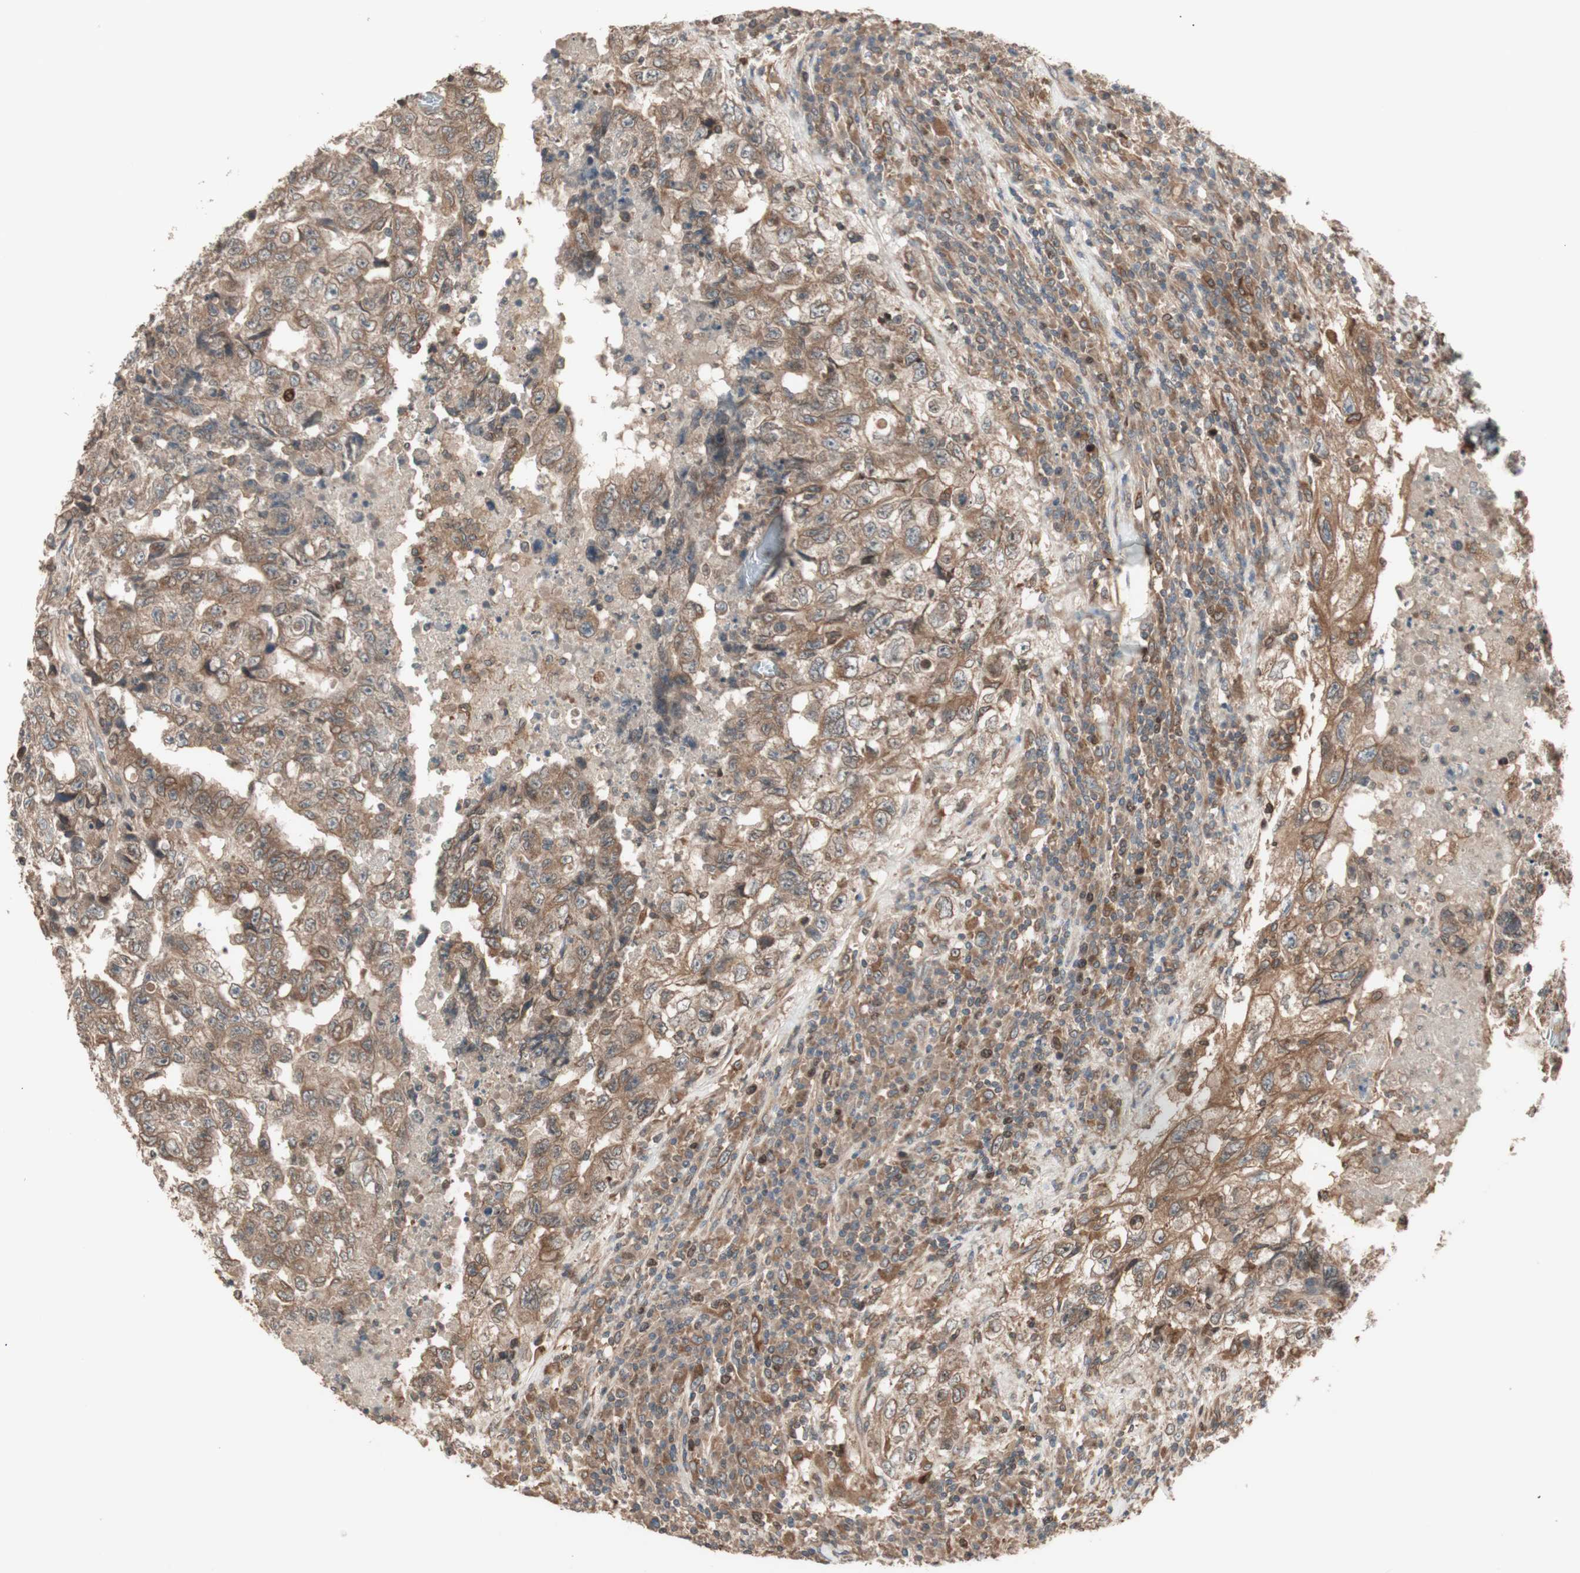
{"staining": {"intensity": "moderate", "quantity": ">75%", "location": "cytoplasmic/membranous"}, "tissue": "testis cancer", "cell_type": "Tumor cells", "image_type": "cancer", "snomed": [{"axis": "morphology", "description": "Necrosis, NOS"}, {"axis": "morphology", "description": "Carcinoma, Embryonal, NOS"}, {"axis": "topography", "description": "Testis"}], "caption": "The micrograph demonstrates staining of testis cancer (embryonal carcinoma), revealing moderate cytoplasmic/membranous protein staining (brown color) within tumor cells. (DAB IHC with brightfield microscopy, high magnification).", "gene": "ATP6AP2", "patient": {"sex": "male", "age": 19}}